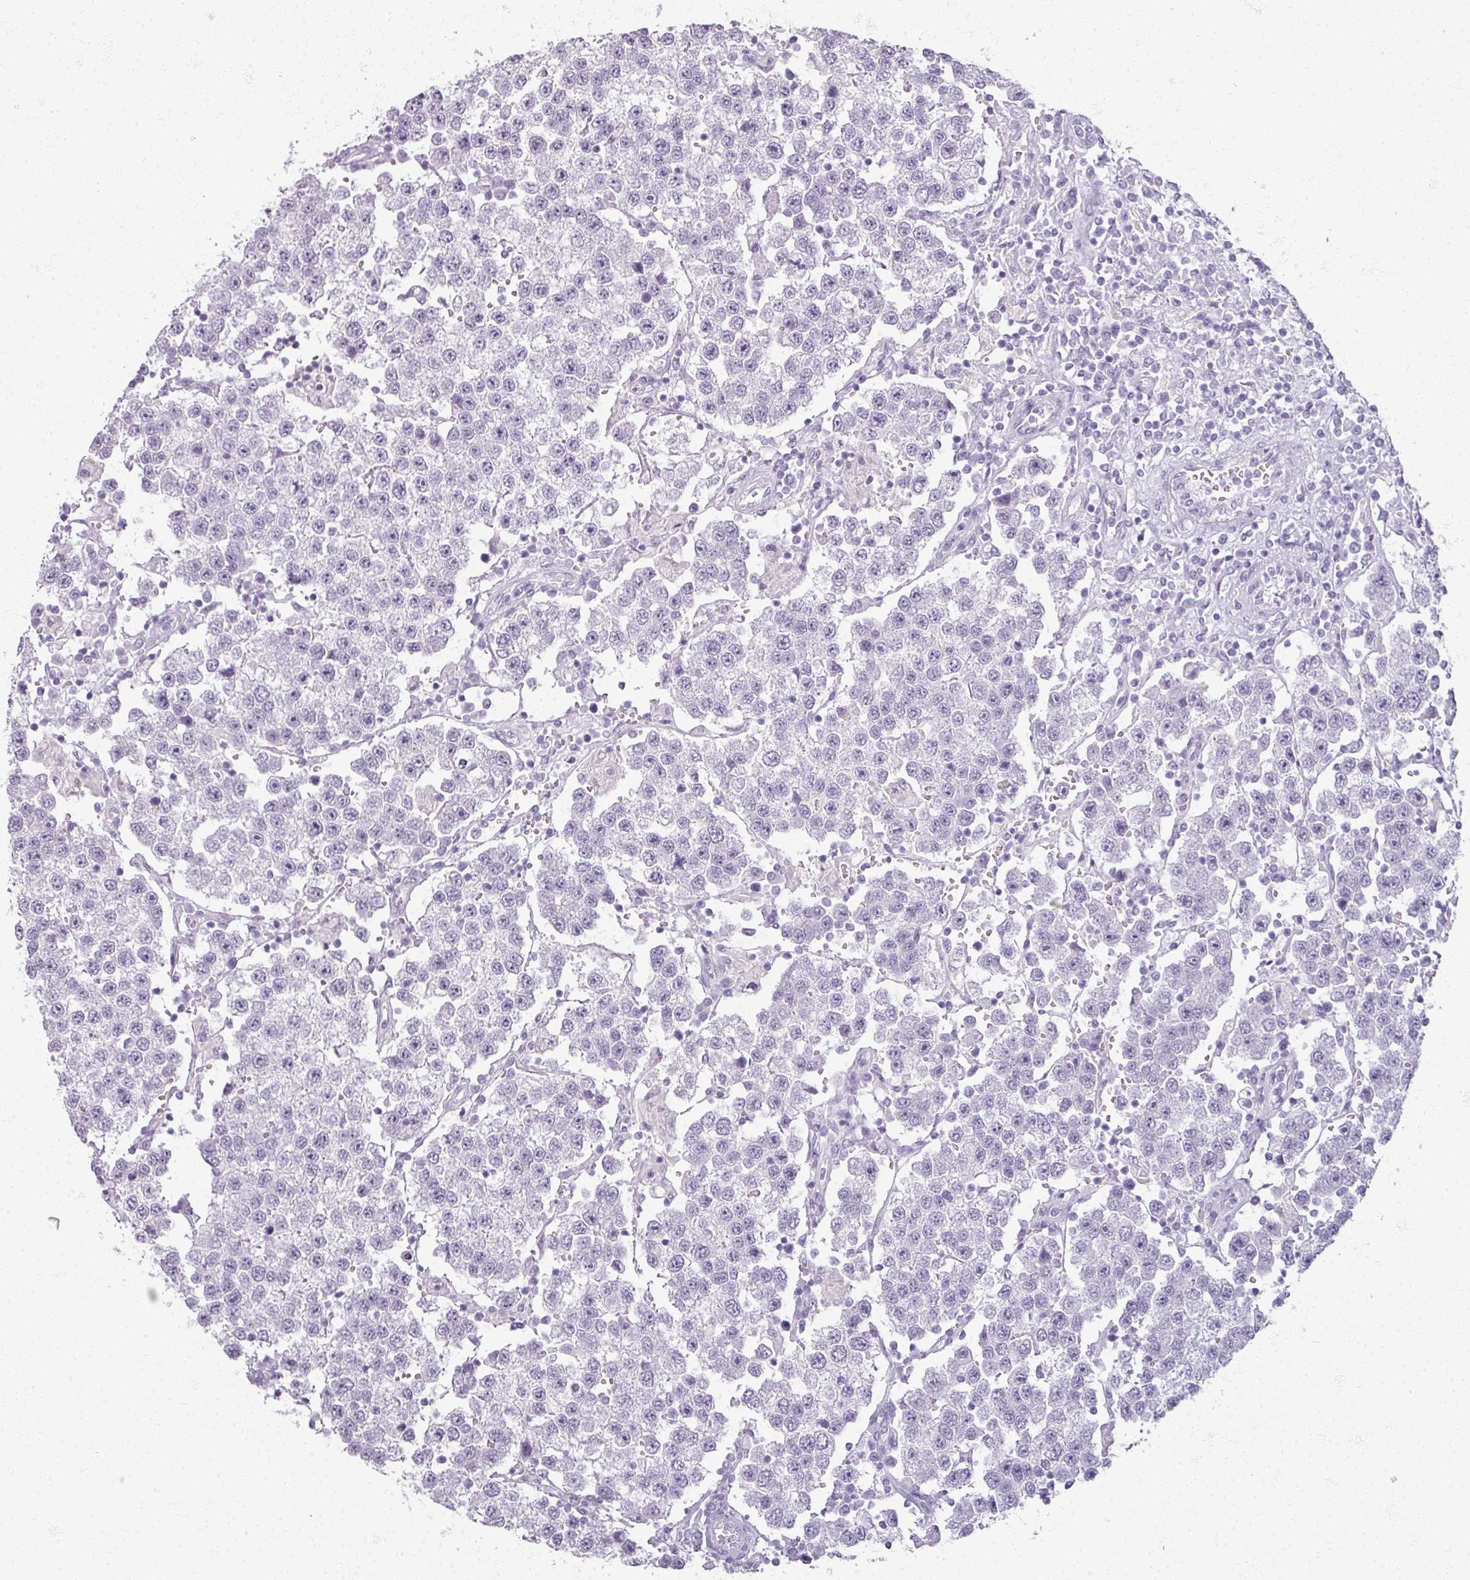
{"staining": {"intensity": "negative", "quantity": "none", "location": "none"}, "tissue": "testis cancer", "cell_type": "Tumor cells", "image_type": "cancer", "snomed": [{"axis": "morphology", "description": "Seminoma, NOS"}, {"axis": "topography", "description": "Testis"}], "caption": "Human testis cancer (seminoma) stained for a protein using IHC shows no expression in tumor cells.", "gene": "RFPL2", "patient": {"sex": "male", "age": 37}}